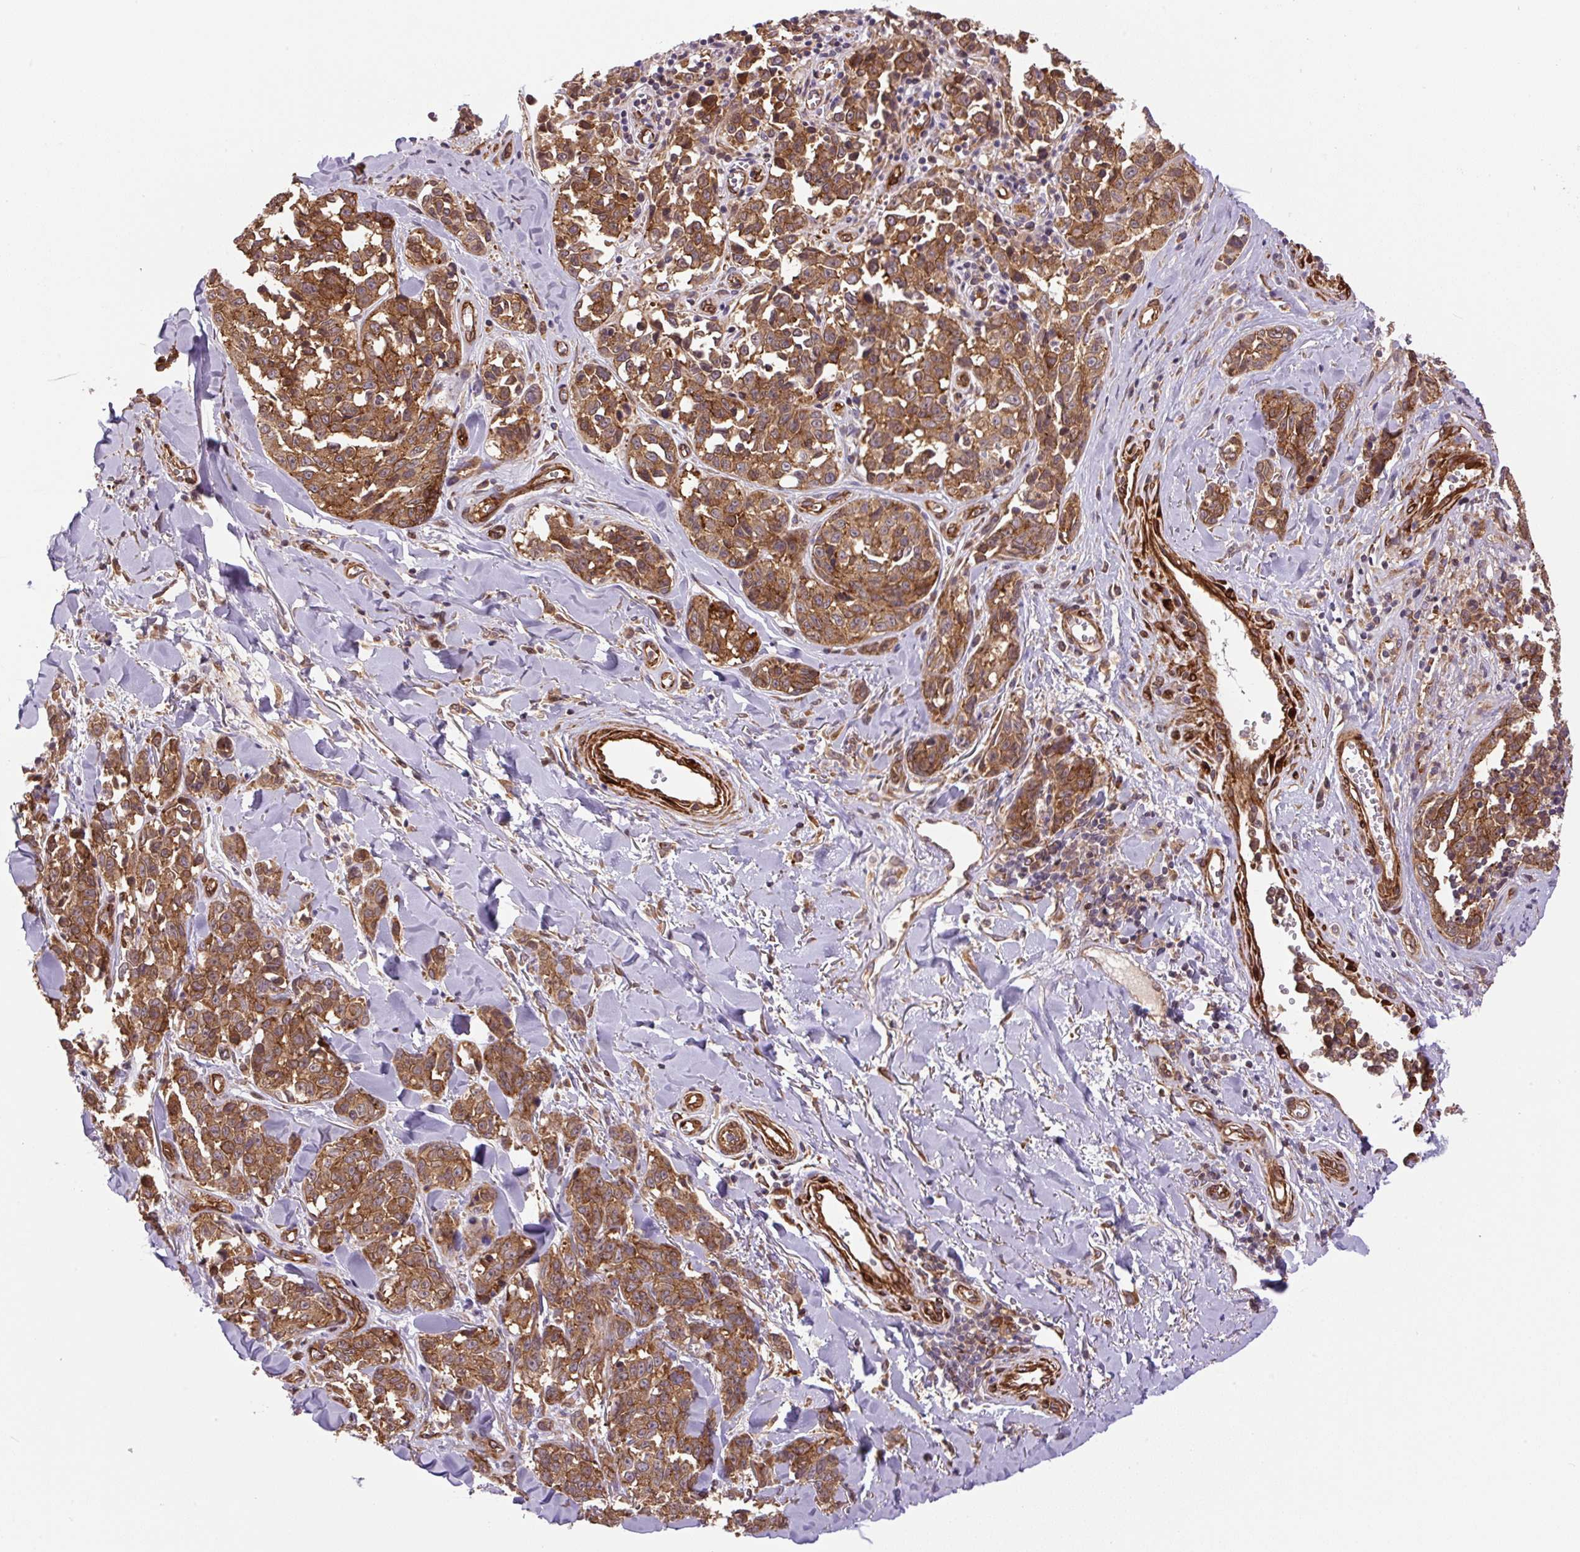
{"staining": {"intensity": "strong", "quantity": ">75%", "location": "cytoplasmic/membranous"}, "tissue": "melanoma", "cell_type": "Tumor cells", "image_type": "cancer", "snomed": [{"axis": "morphology", "description": "Malignant melanoma, NOS"}, {"axis": "topography", "description": "Skin"}], "caption": "Immunohistochemical staining of human melanoma shows high levels of strong cytoplasmic/membranous protein positivity in about >75% of tumor cells. (DAB IHC with brightfield microscopy, high magnification).", "gene": "SEPTIN10", "patient": {"sex": "female", "age": 64}}